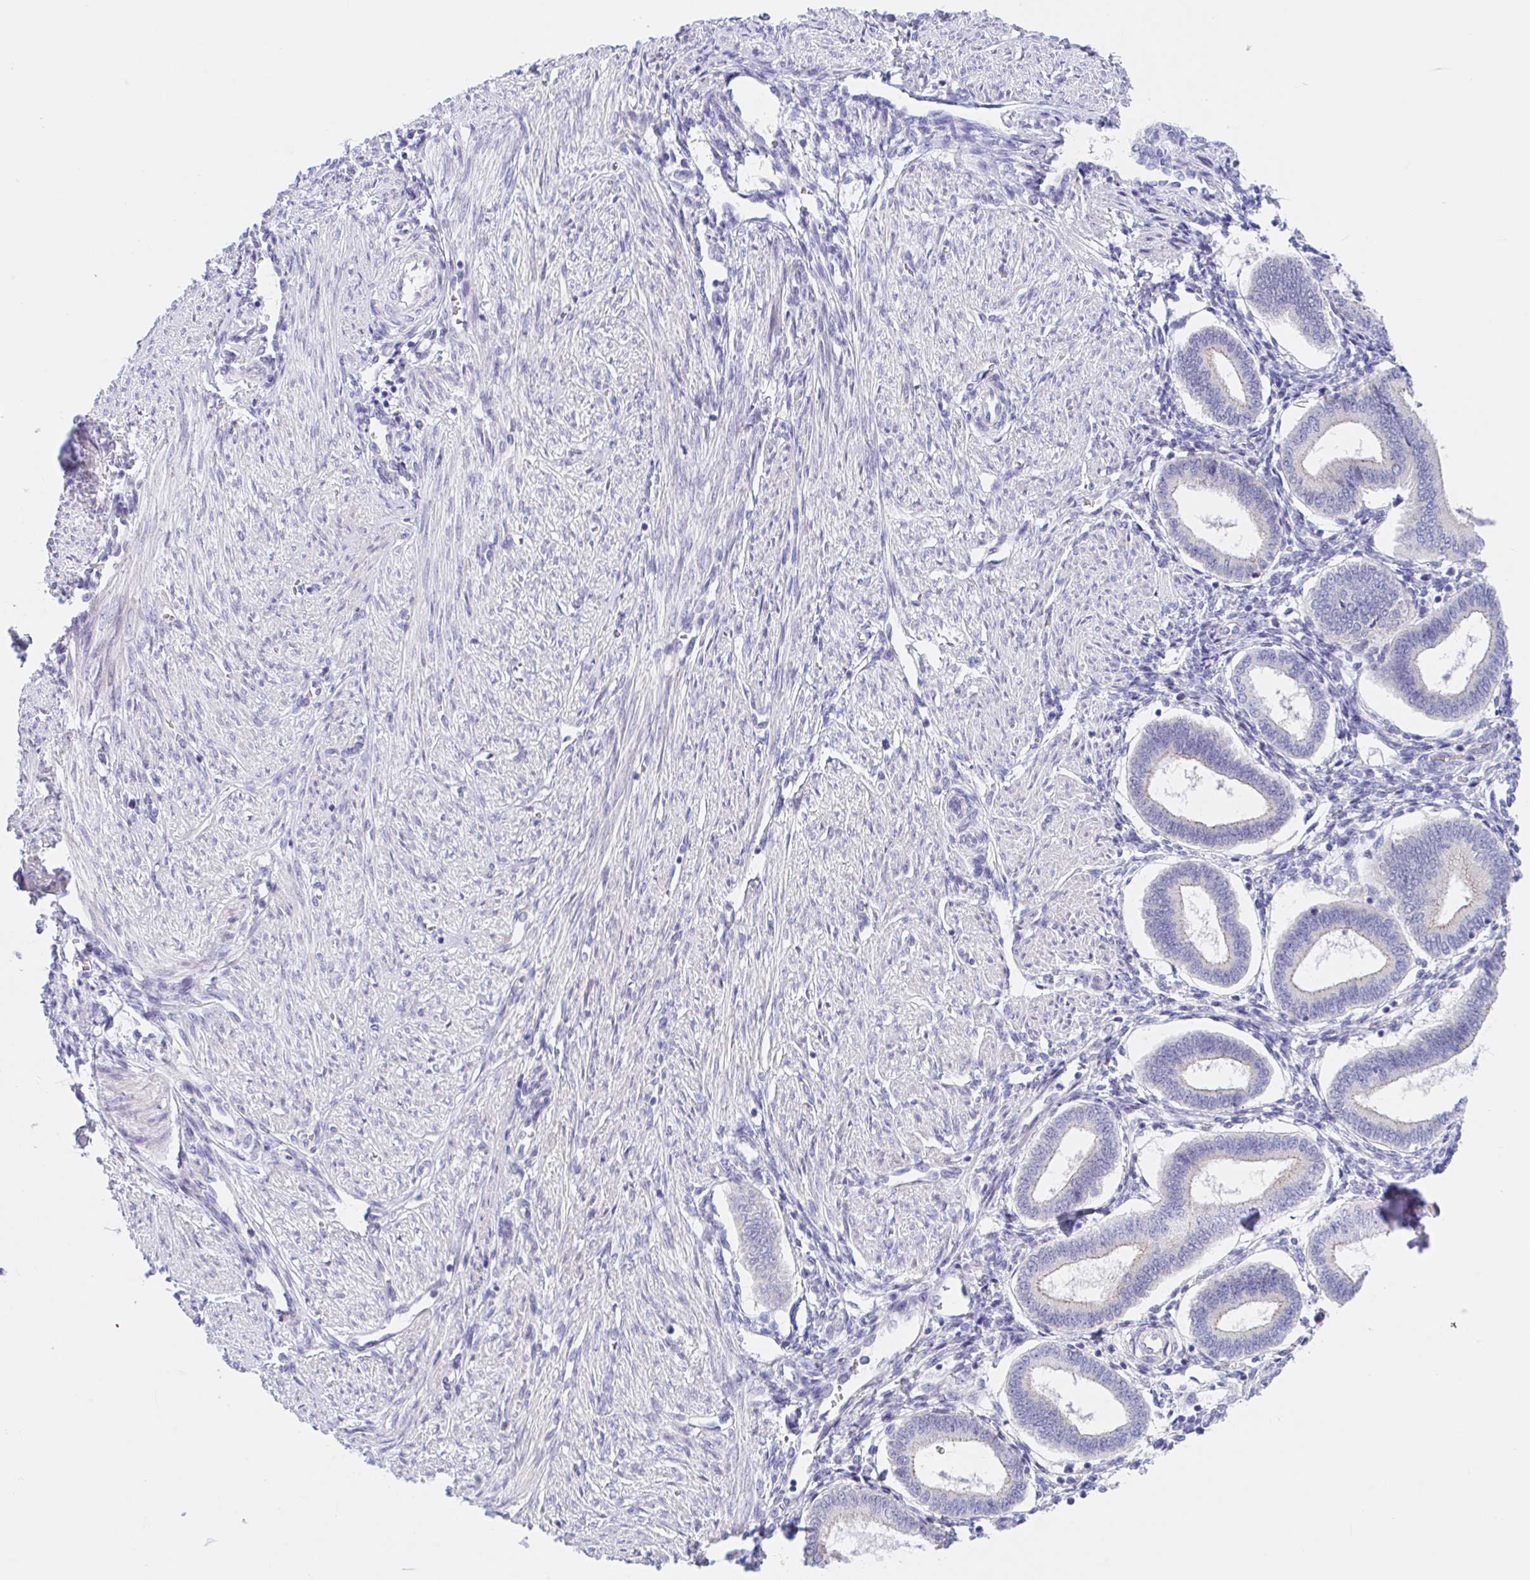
{"staining": {"intensity": "negative", "quantity": "none", "location": "none"}, "tissue": "endometrium", "cell_type": "Cells in endometrial stroma", "image_type": "normal", "snomed": [{"axis": "morphology", "description": "Normal tissue, NOS"}, {"axis": "topography", "description": "Endometrium"}], "caption": "Immunohistochemistry (IHC) of normal endometrium exhibits no expression in cells in endometrial stroma.", "gene": "TMEM86A", "patient": {"sex": "female", "age": 24}}